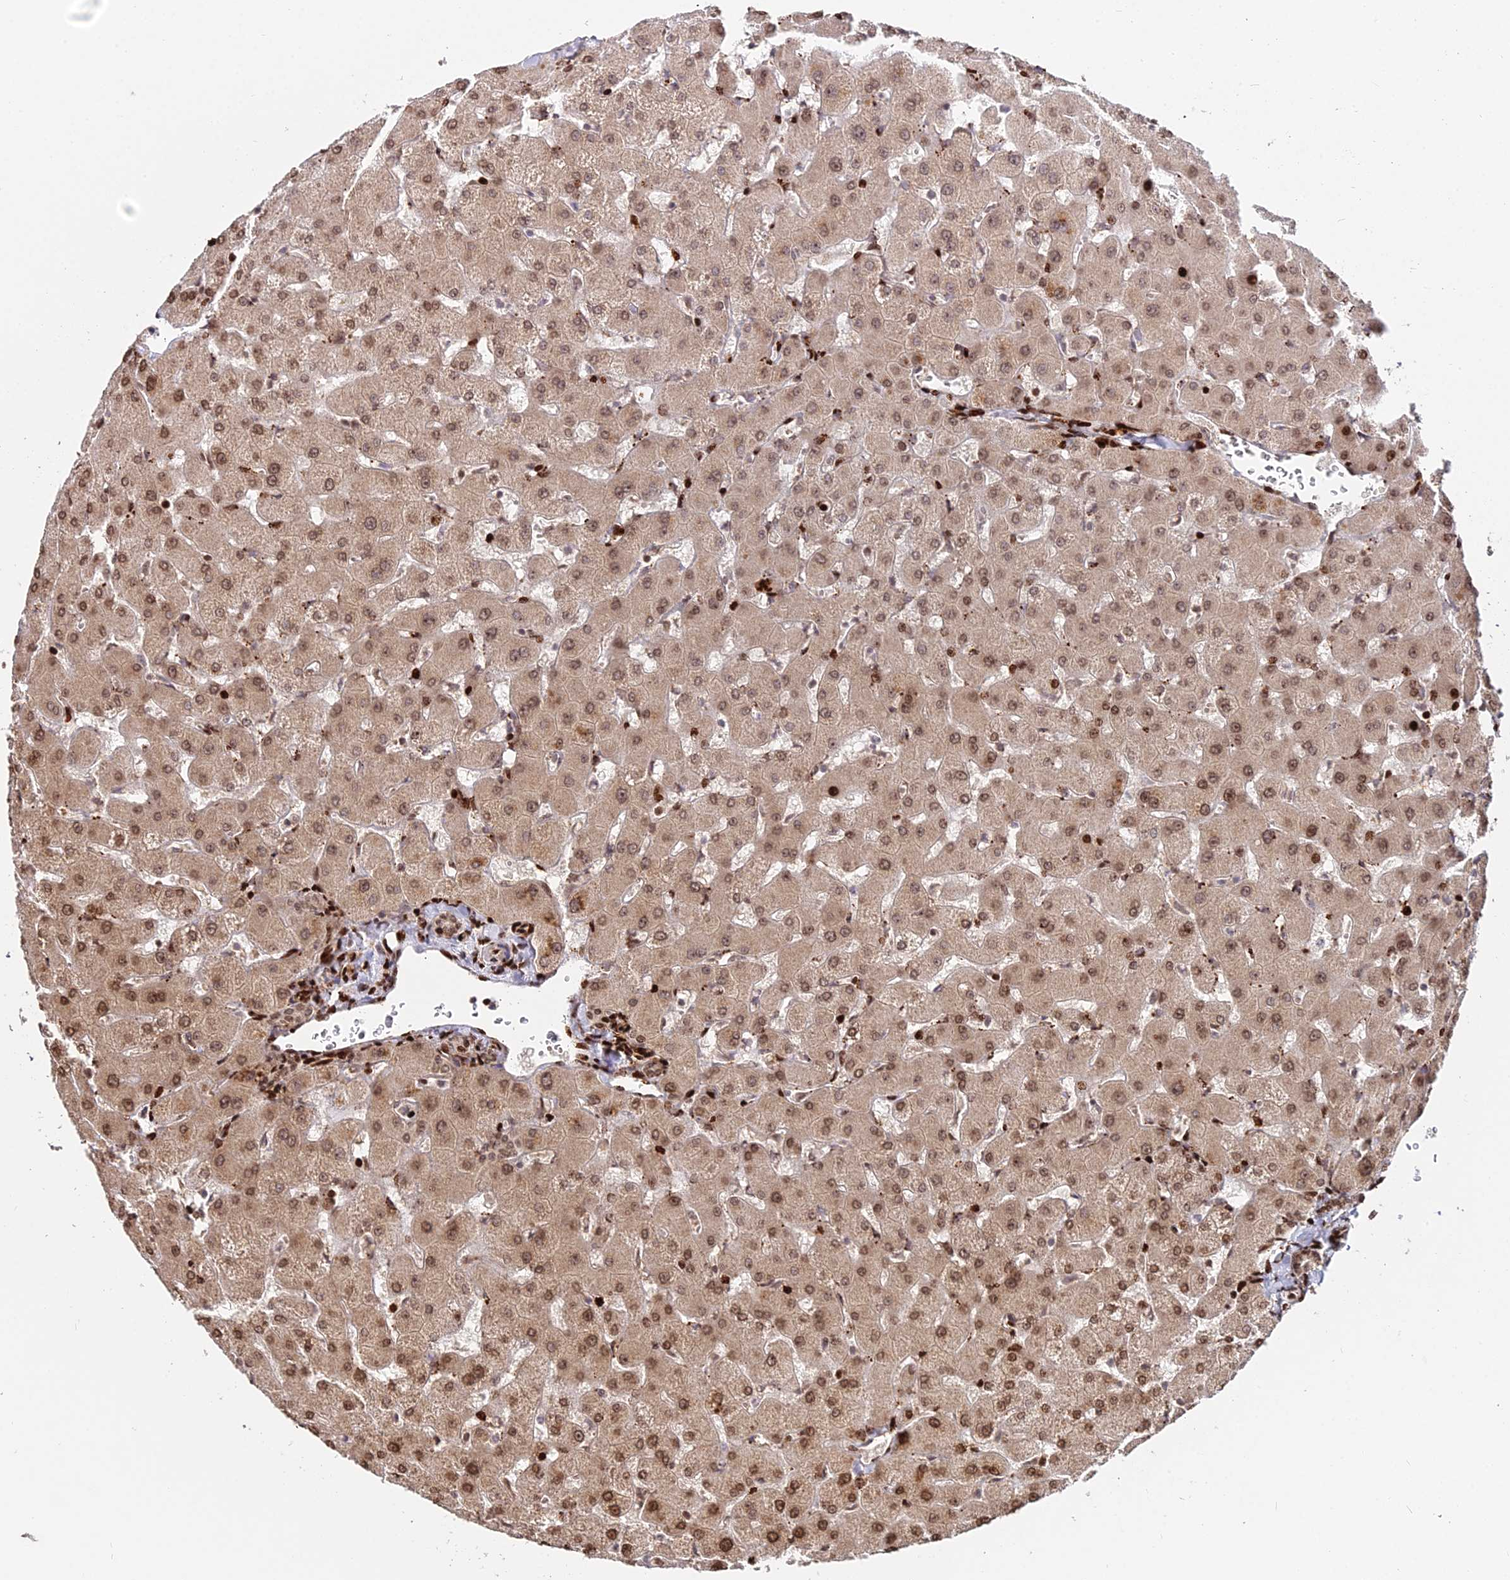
{"staining": {"intensity": "moderate", "quantity": ">75%", "location": "nuclear"}, "tissue": "liver", "cell_type": "Cholangiocytes", "image_type": "normal", "snomed": [{"axis": "morphology", "description": "Normal tissue, NOS"}, {"axis": "topography", "description": "Liver"}], "caption": "IHC (DAB) staining of normal human liver exhibits moderate nuclear protein expression in about >75% of cholangiocytes. Nuclei are stained in blue.", "gene": "RBMS2", "patient": {"sex": "female", "age": 63}}